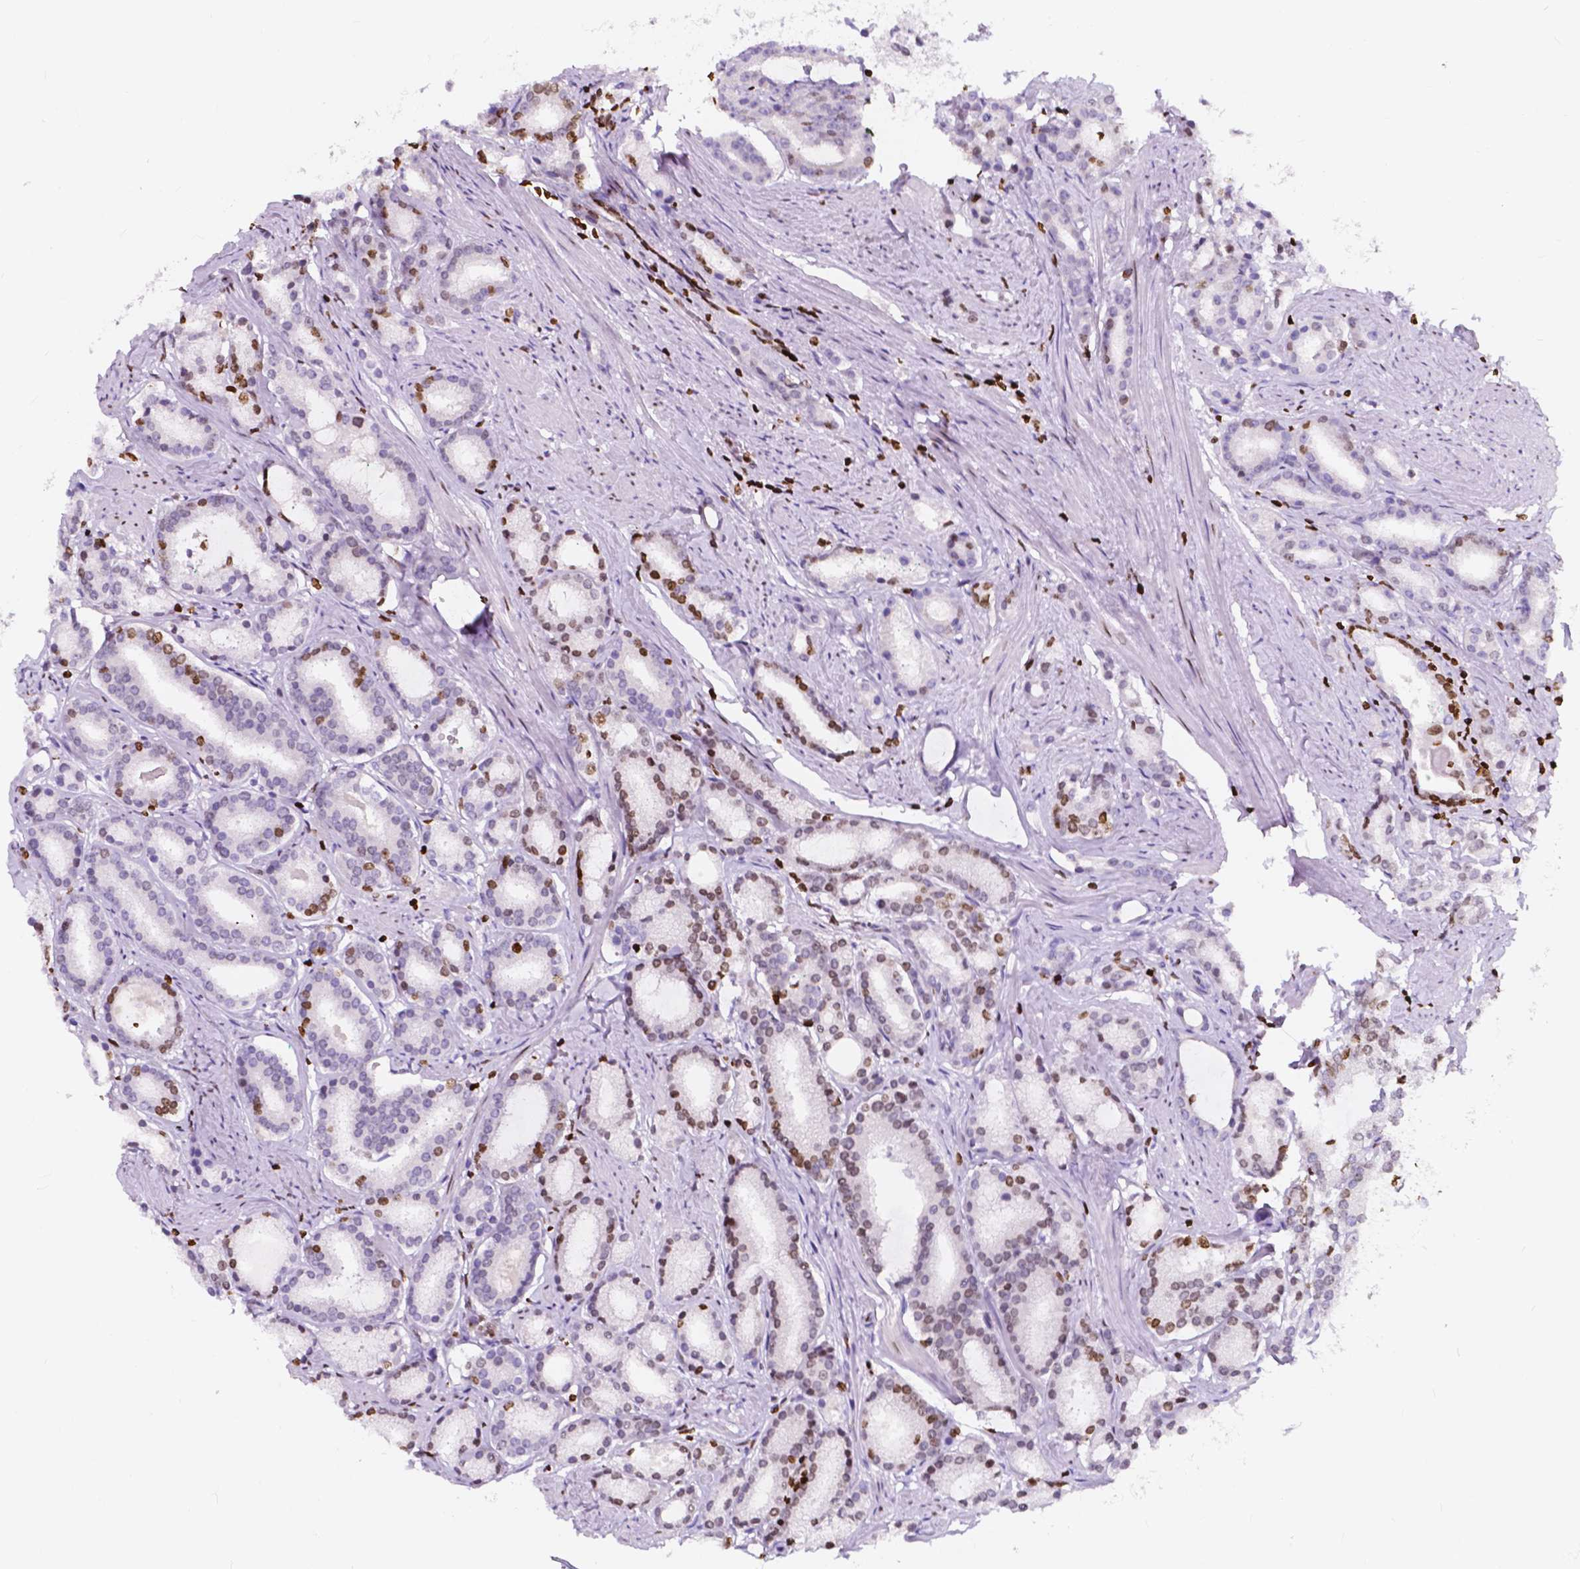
{"staining": {"intensity": "moderate", "quantity": "<25%", "location": "nuclear"}, "tissue": "prostate cancer", "cell_type": "Tumor cells", "image_type": "cancer", "snomed": [{"axis": "morphology", "description": "Adenocarcinoma, High grade"}, {"axis": "topography", "description": "Prostate"}], "caption": "High-magnification brightfield microscopy of high-grade adenocarcinoma (prostate) stained with DAB (3,3'-diaminobenzidine) (brown) and counterstained with hematoxylin (blue). tumor cells exhibit moderate nuclear staining is identified in about<25% of cells.", "gene": "CBY3", "patient": {"sex": "male", "age": 63}}